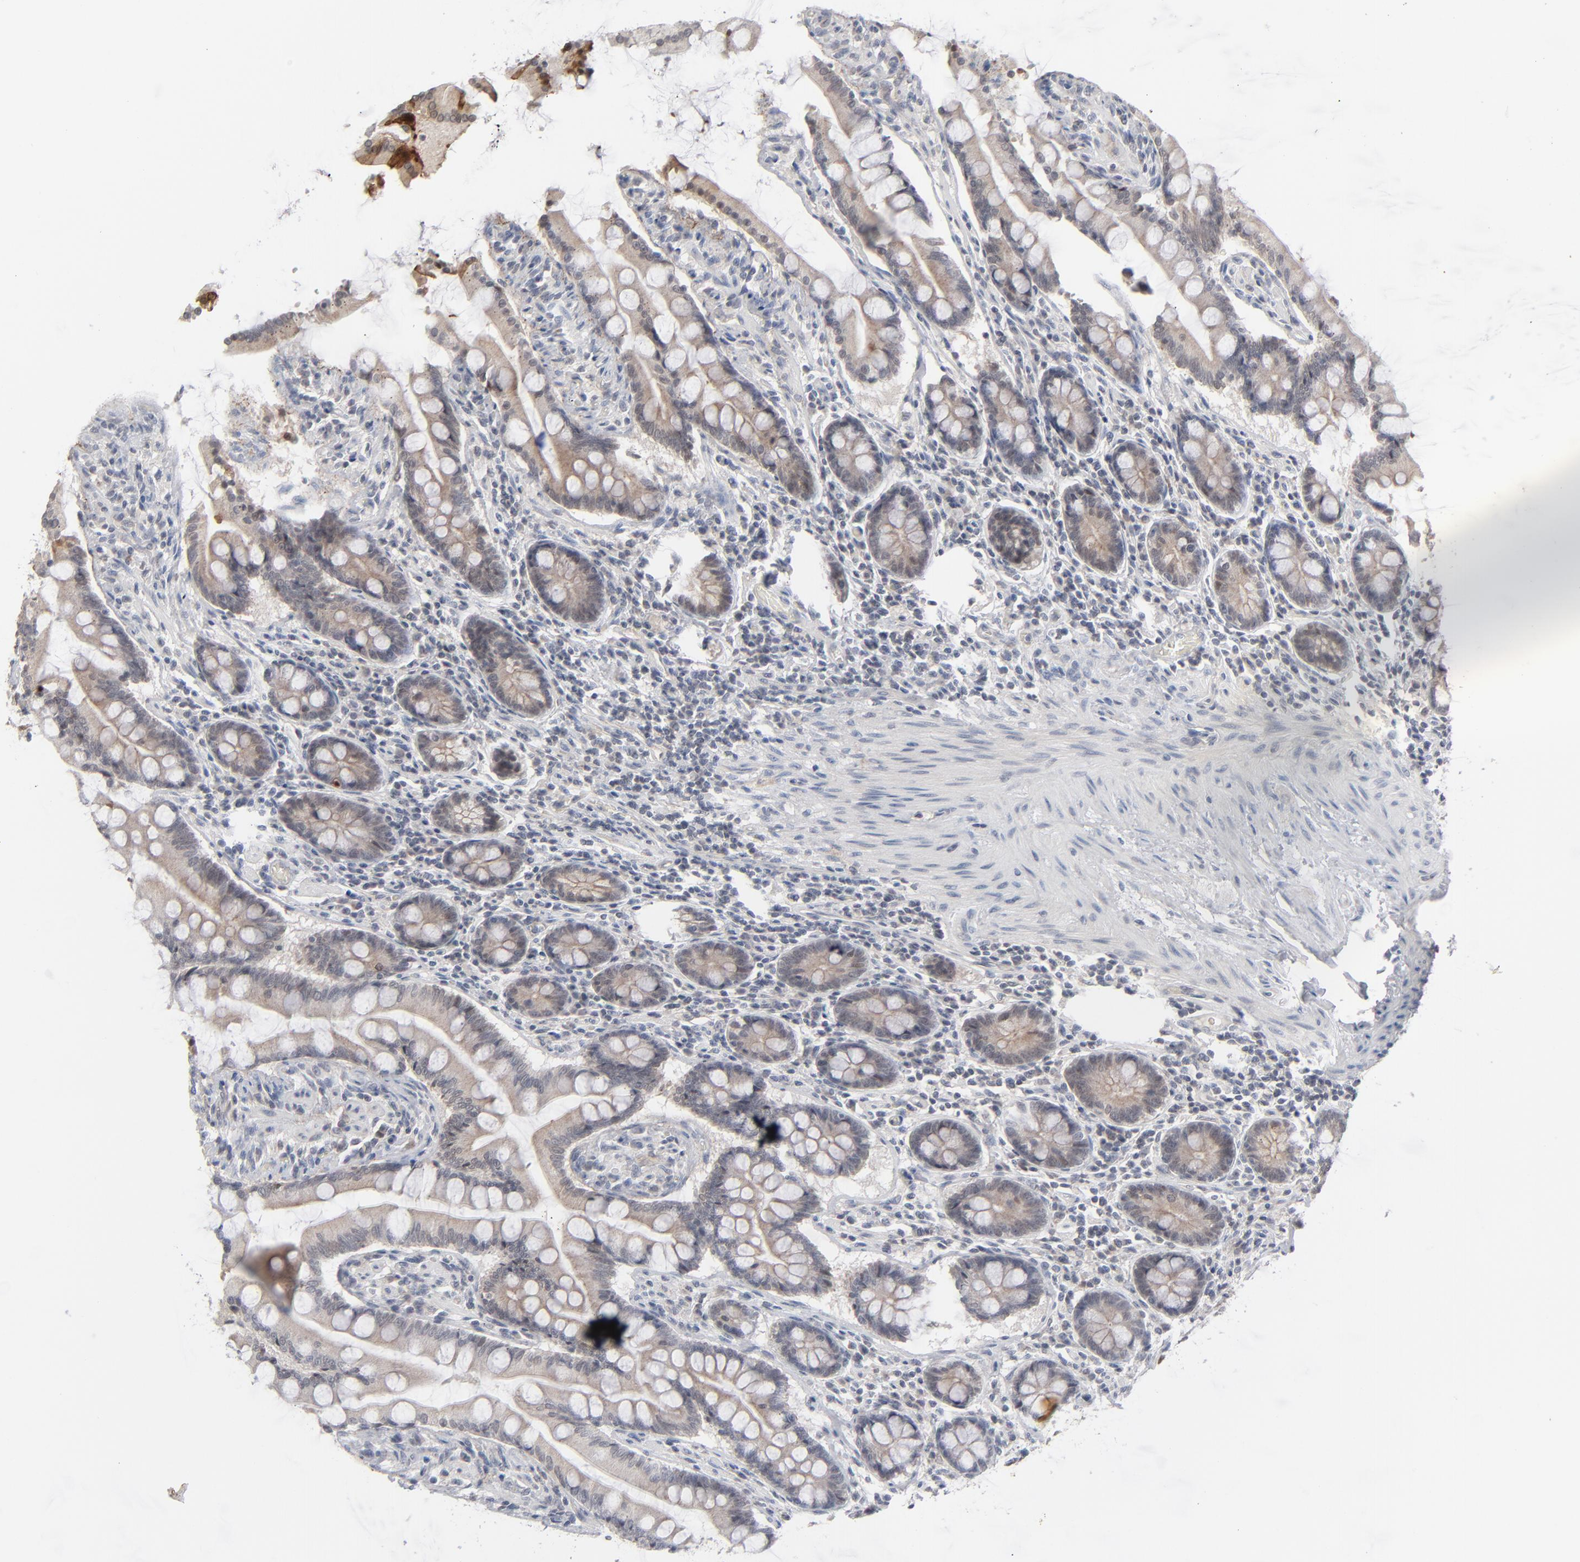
{"staining": {"intensity": "weak", "quantity": ">75%", "location": "cytoplasmic/membranous"}, "tissue": "small intestine", "cell_type": "Glandular cells", "image_type": "normal", "snomed": [{"axis": "morphology", "description": "Normal tissue, NOS"}, {"axis": "topography", "description": "Small intestine"}], "caption": "Immunohistochemistry (IHC) photomicrograph of unremarkable human small intestine stained for a protein (brown), which shows low levels of weak cytoplasmic/membranous staining in about >75% of glandular cells.", "gene": "POF1B", "patient": {"sex": "male", "age": 41}}